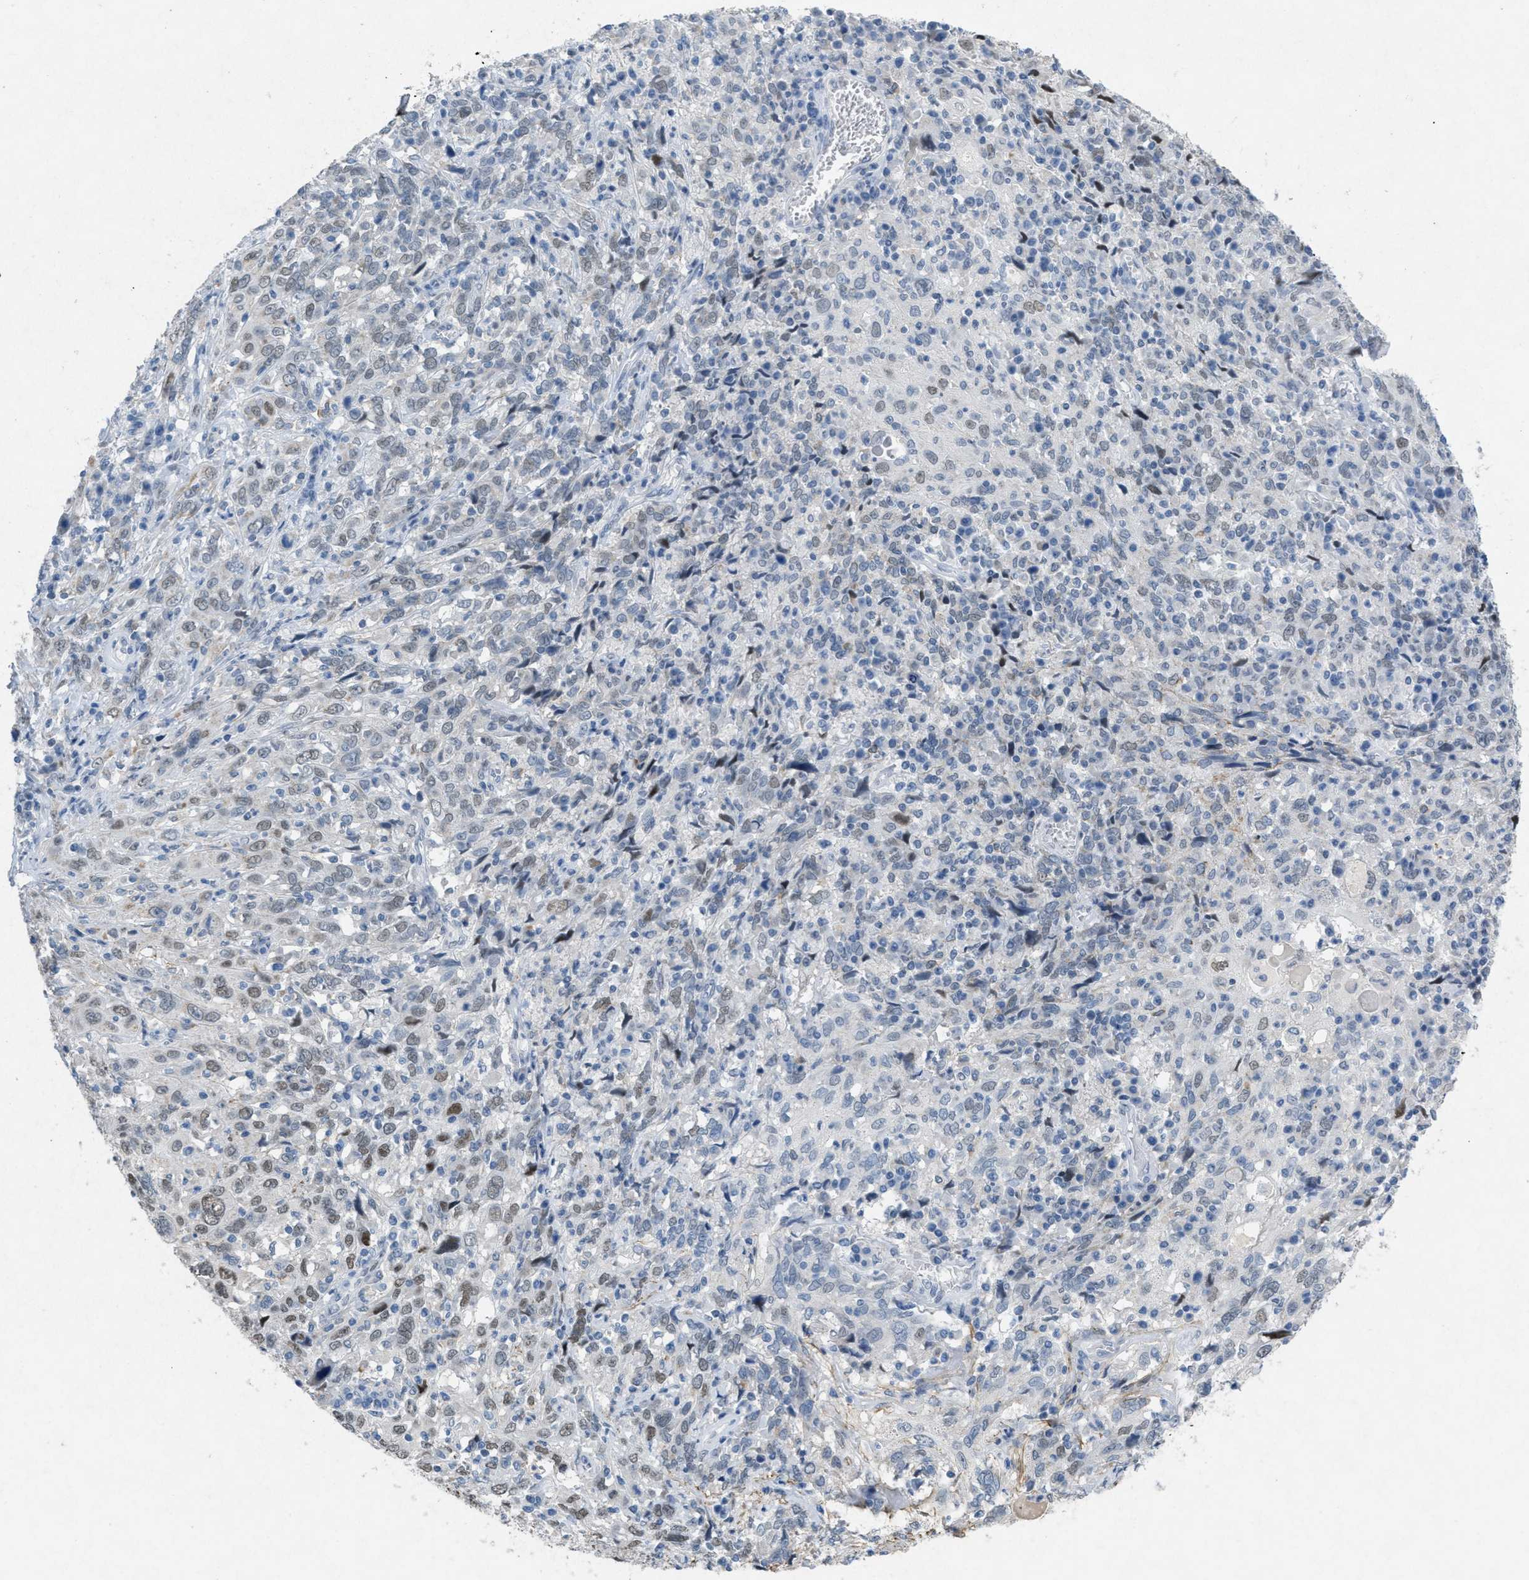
{"staining": {"intensity": "weak", "quantity": "<25%", "location": "nuclear"}, "tissue": "cervical cancer", "cell_type": "Tumor cells", "image_type": "cancer", "snomed": [{"axis": "morphology", "description": "Squamous cell carcinoma, NOS"}, {"axis": "topography", "description": "Cervix"}], "caption": "The IHC photomicrograph has no significant staining in tumor cells of cervical squamous cell carcinoma tissue.", "gene": "TASOR", "patient": {"sex": "female", "age": 46}}